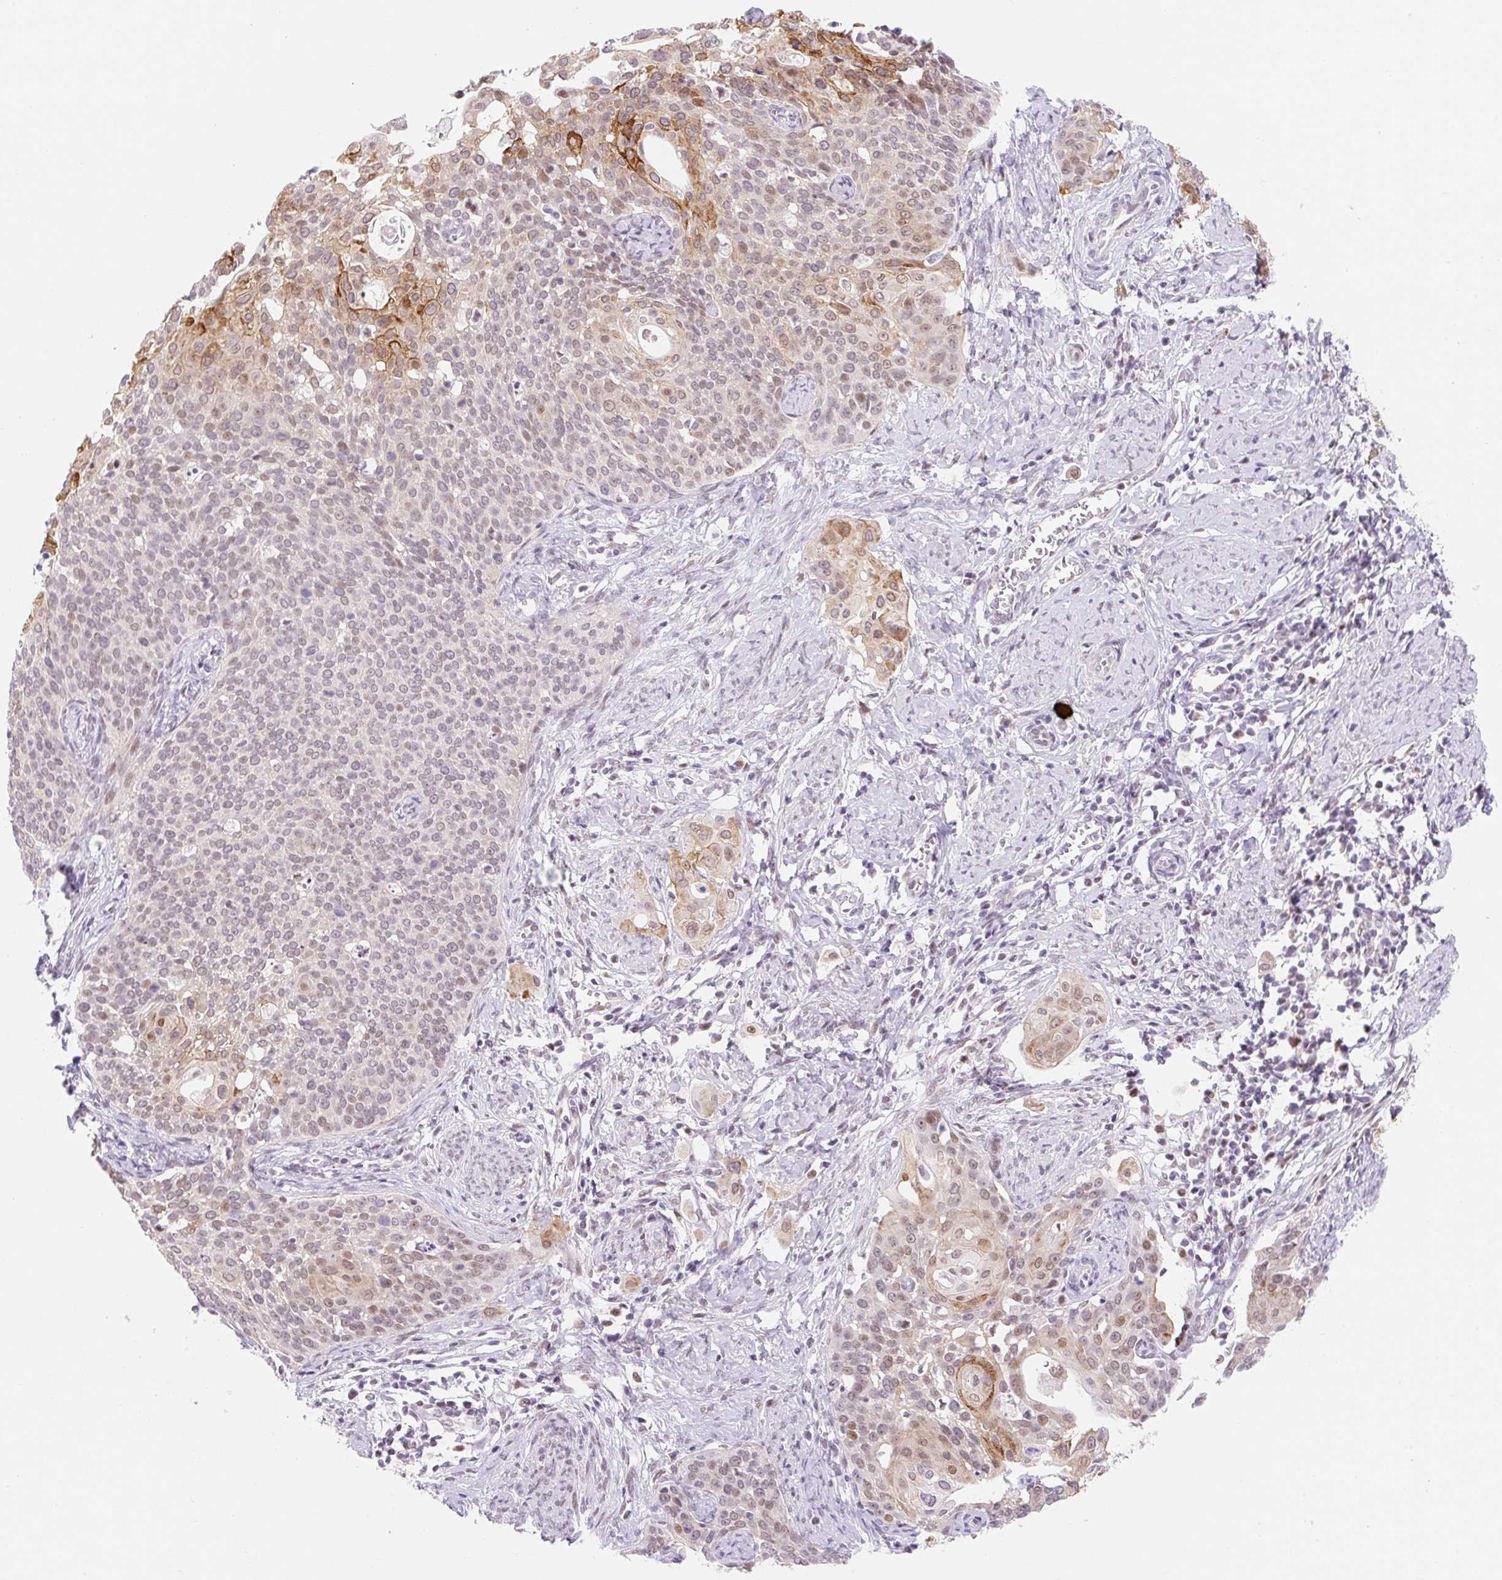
{"staining": {"intensity": "moderate", "quantity": "25%-75%", "location": "cytoplasmic/membranous,nuclear"}, "tissue": "cervical cancer", "cell_type": "Tumor cells", "image_type": "cancer", "snomed": [{"axis": "morphology", "description": "Squamous cell carcinoma, NOS"}, {"axis": "topography", "description": "Cervix"}], "caption": "Cervical cancer (squamous cell carcinoma) stained with DAB immunohistochemistry (IHC) demonstrates medium levels of moderate cytoplasmic/membranous and nuclear staining in approximately 25%-75% of tumor cells.", "gene": "H2BW1", "patient": {"sex": "female", "age": 44}}